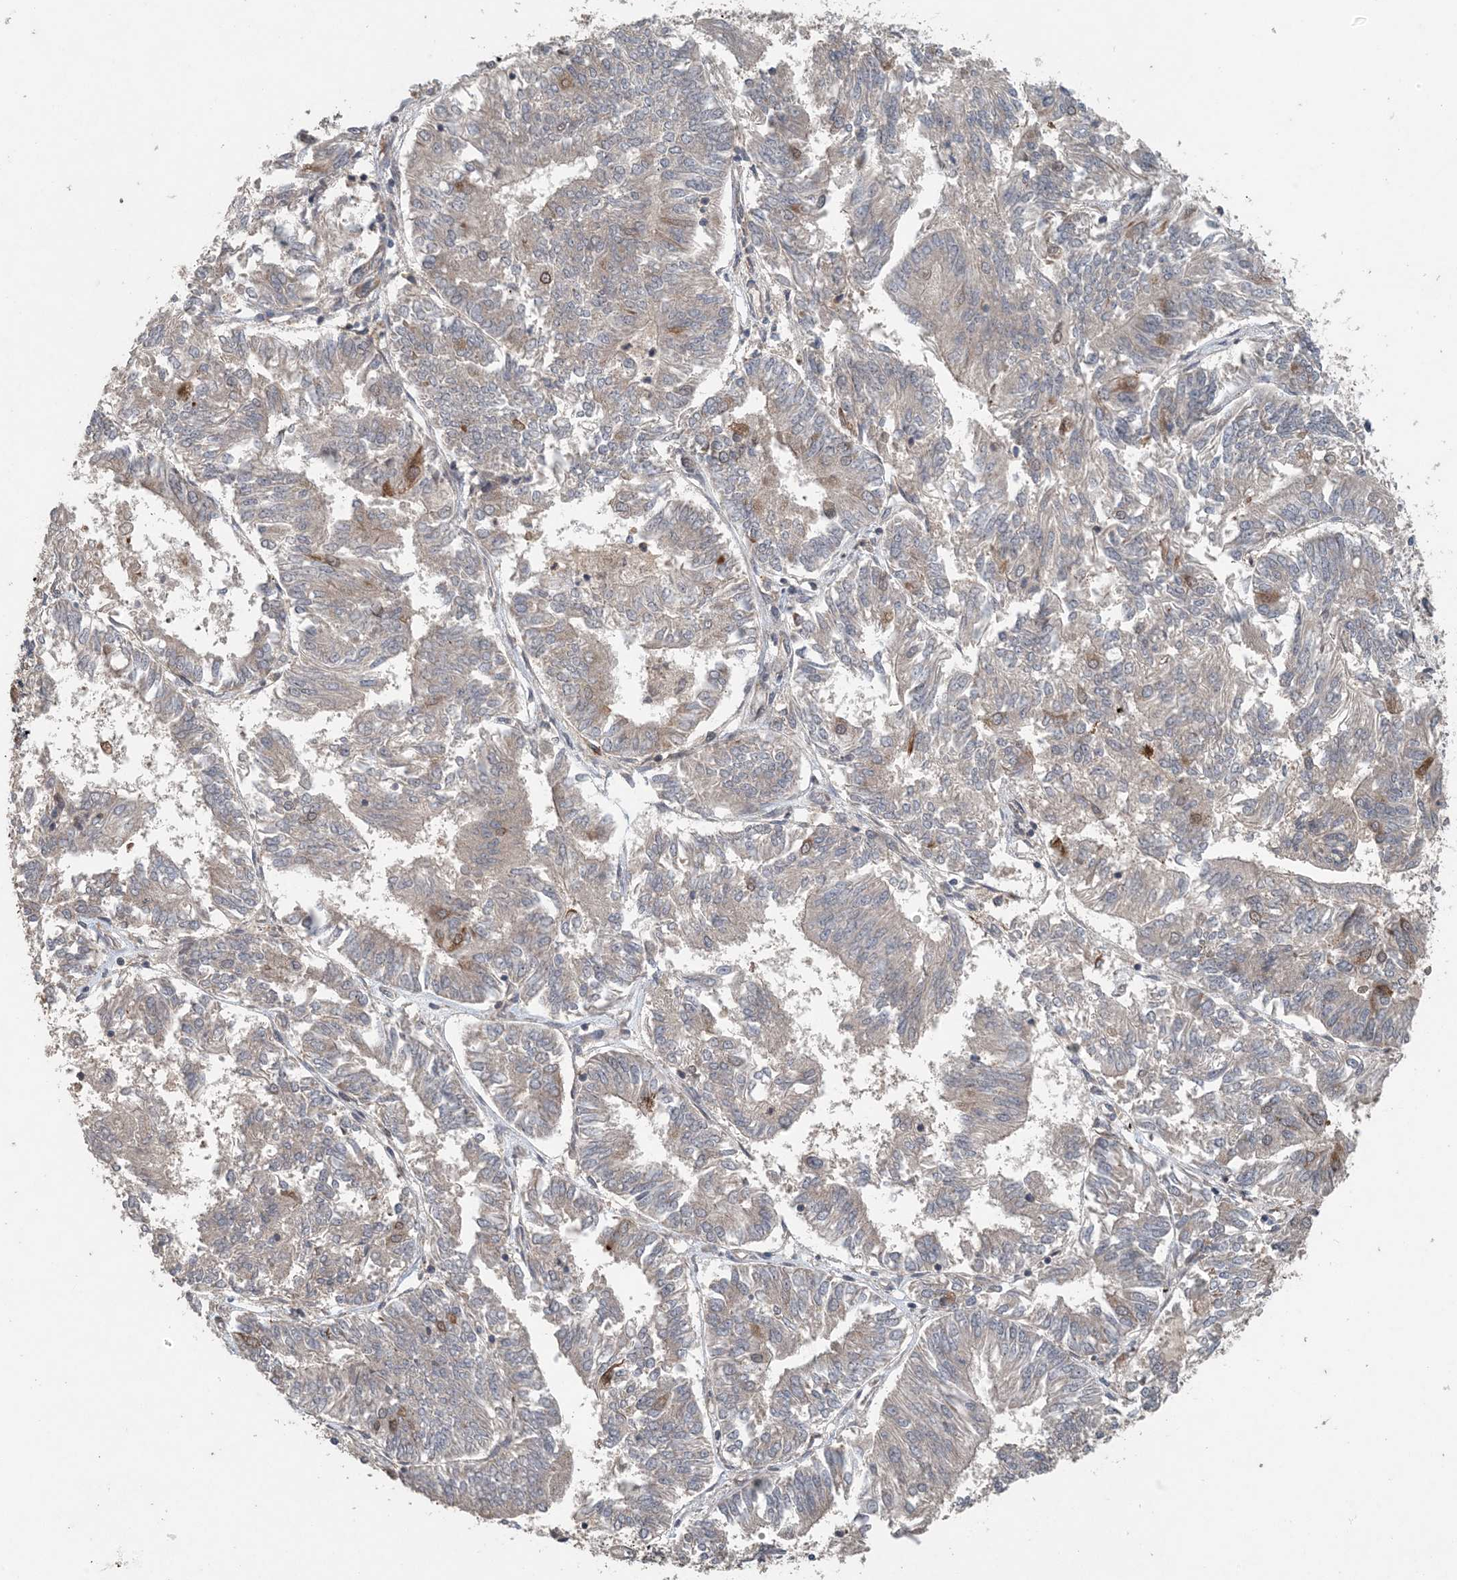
{"staining": {"intensity": "negative", "quantity": "none", "location": "none"}, "tissue": "endometrial cancer", "cell_type": "Tumor cells", "image_type": "cancer", "snomed": [{"axis": "morphology", "description": "Adenocarcinoma, NOS"}, {"axis": "topography", "description": "Endometrium"}], "caption": "Tumor cells are negative for brown protein staining in adenocarcinoma (endometrial).", "gene": "MYO9B", "patient": {"sex": "female", "age": 58}}